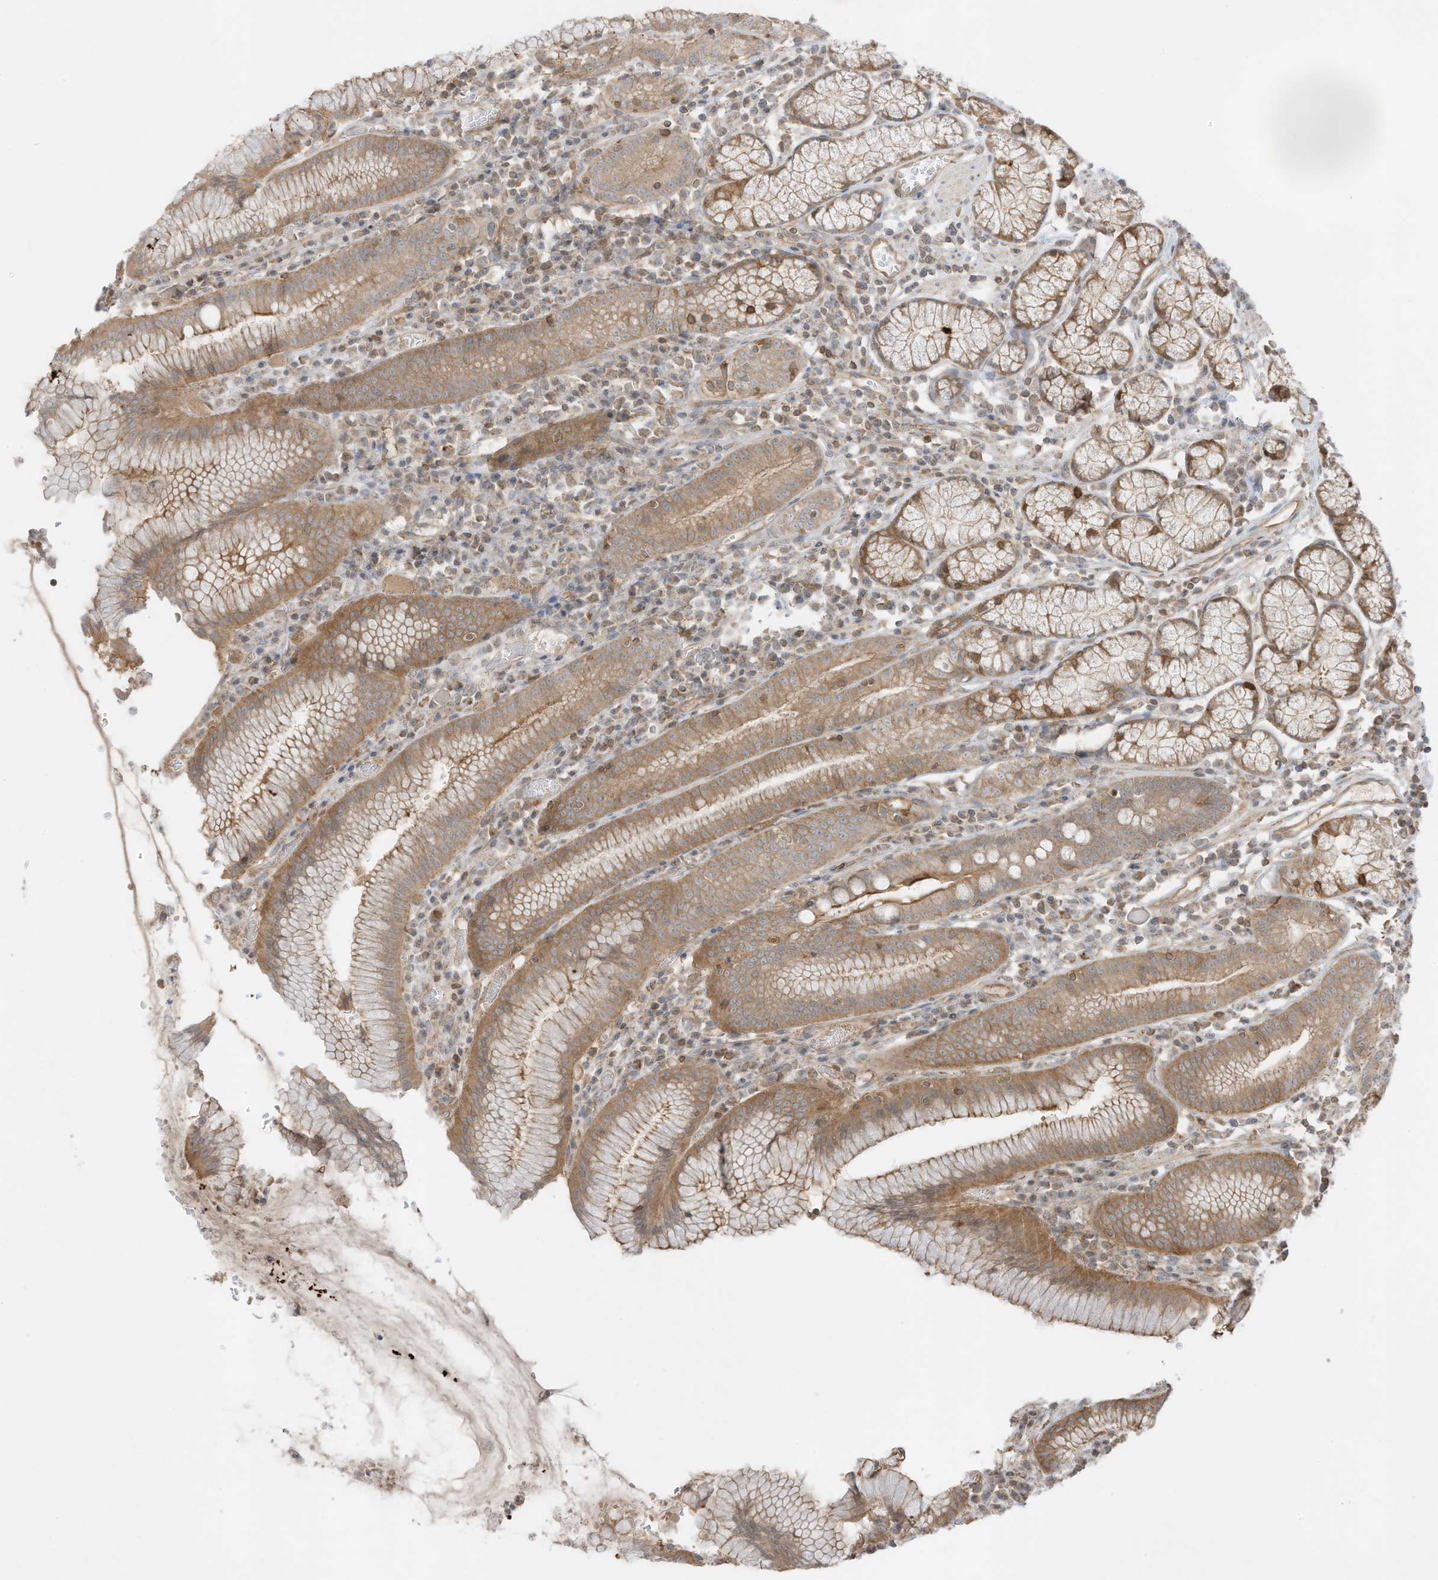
{"staining": {"intensity": "moderate", "quantity": ">75%", "location": "cytoplasmic/membranous"}, "tissue": "stomach", "cell_type": "Glandular cells", "image_type": "normal", "snomed": [{"axis": "morphology", "description": "Normal tissue, NOS"}, {"axis": "topography", "description": "Stomach"}], "caption": "Immunohistochemical staining of normal human stomach shows moderate cytoplasmic/membranous protein expression in approximately >75% of glandular cells.", "gene": "SLC25A12", "patient": {"sex": "male", "age": 55}}